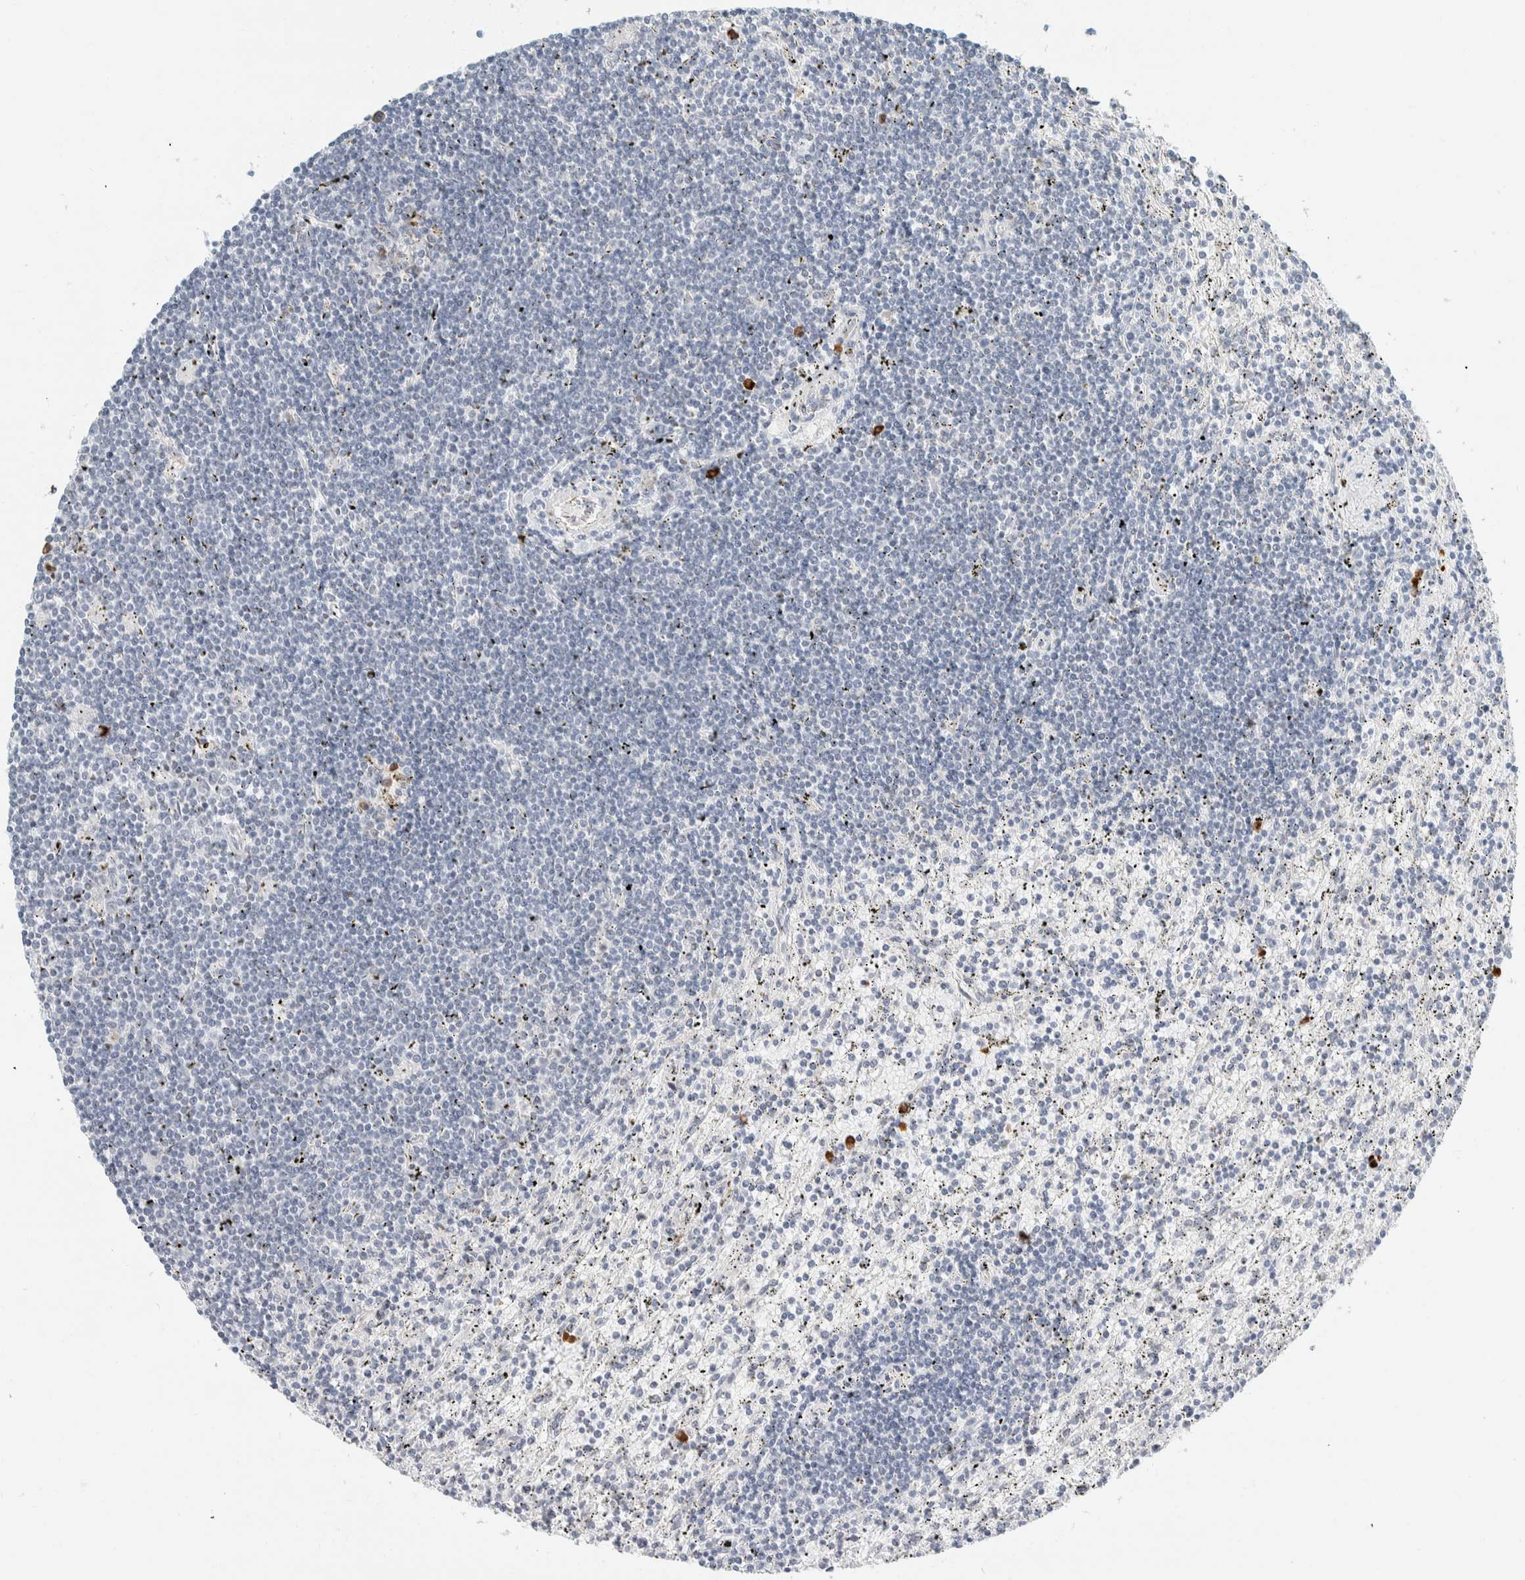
{"staining": {"intensity": "negative", "quantity": "none", "location": "none"}, "tissue": "lymphoma", "cell_type": "Tumor cells", "image_type": "cancer", "snomed": [{"axis": "morphology", "description": "Malignant lymphoma, non-Hodgkin's type, Low grade"}, {"axis": "topography", "description": "Spleen"}], "caption": "Immunohistochemistry of lymphoma exhibits no positivity in tumor cells. Nuclei are stained in blue.", "gene": "ARHGAP27", "patient": {"sex": "male", "age": 76}}